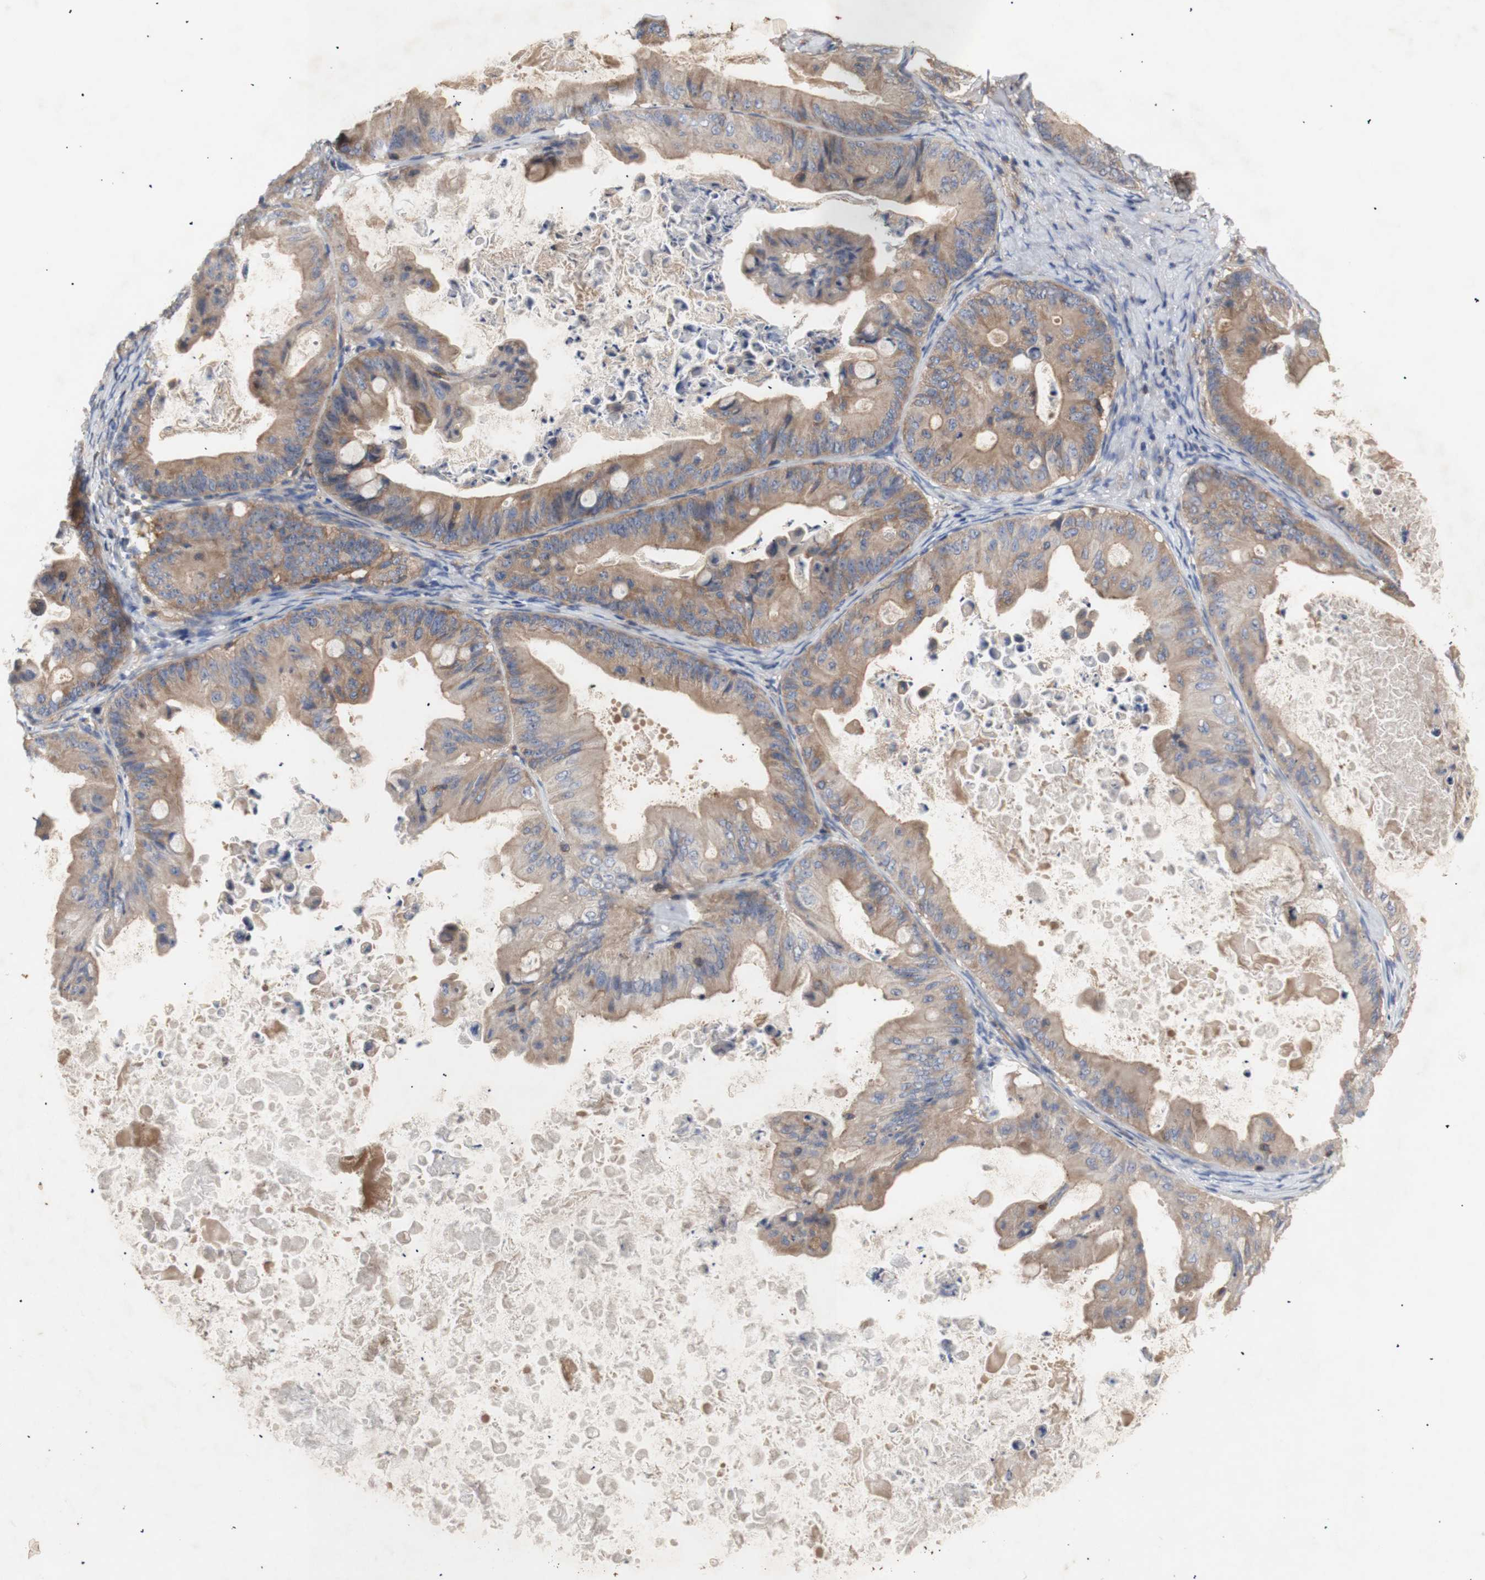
{"staining": {"intensity": "moderate", "quantity": ">75%", "location": "cytoplasmic/membranous"}, "tissue": "ovarian cancer", "cell_type": "Tumor cells", "image_type": "cancer", "snomed": [{"axis": "morphology", "description": "Cystadenocarcinoma, mucinous, NOS"}, {"axis": "topography", "description": "Ovary"}], "caption": "Immunohistochemistry (DAB (3,3'-diaminobenzidine)) staining of human ovarian cancer (mucinous cystadenocarcinoma) displays moderate cytoplasmic/membranous protein staining in approximately >75% of tumor cells. Nuclei are stained in blue.", "gene": "IKBKG", "patient": {"sex": "female", "age": 37}}